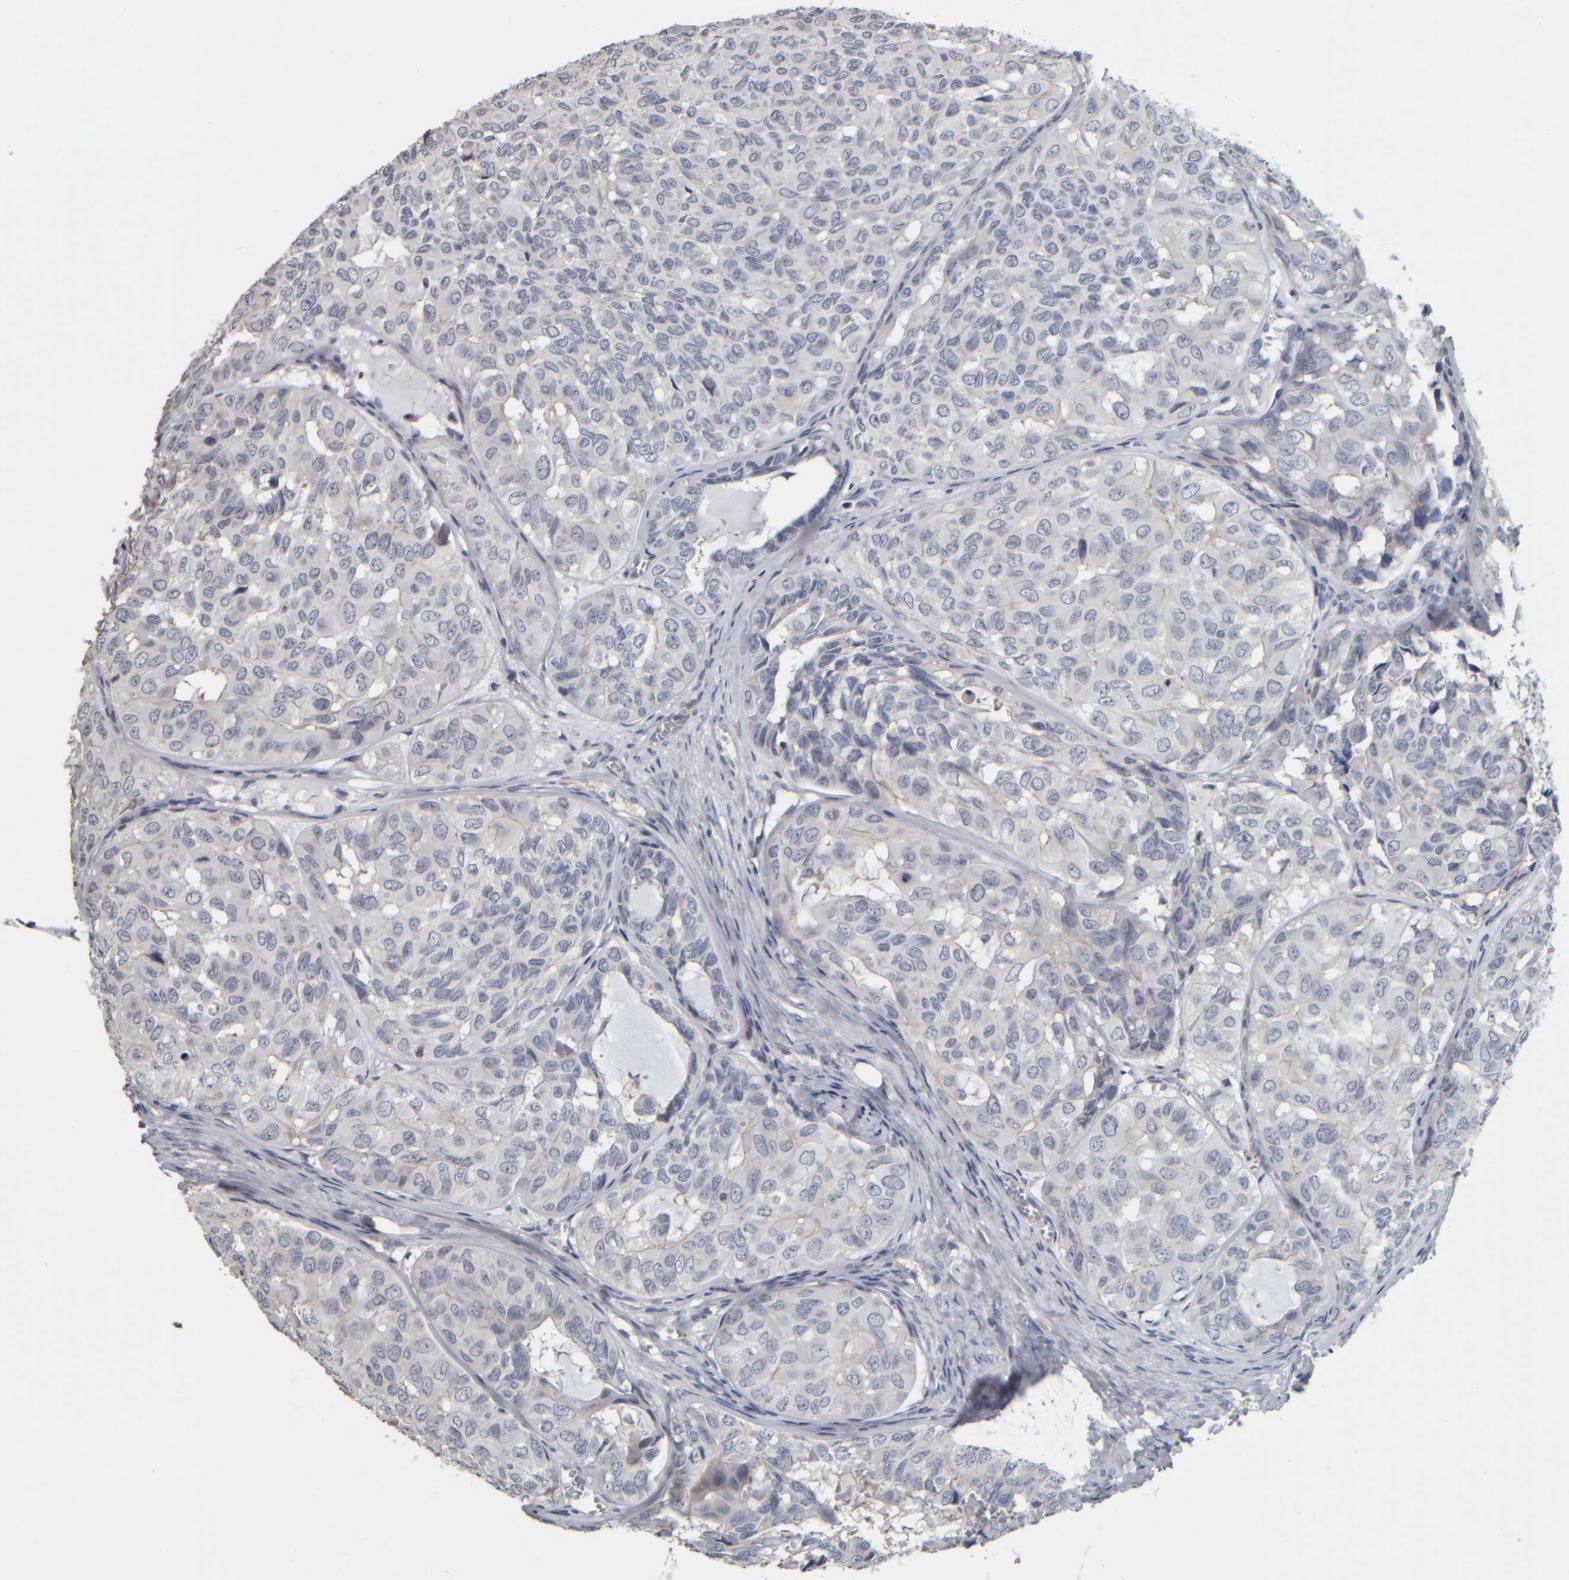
{"staining": {"intensity": "negative", "quantity": "none", "location": "none"}, "tissue": "head and neck cancer", "cell_type": "Tumor cells", "image_type": "cancer", "snomed": [{"axis": "morphology", "description": "Adenocarcinoma, NOS"}, {"axis": "topography", "description": "Salivary gland, NOS"}, {"axis": "topography", "description": "Head-Neck"}], "caption": "Tumor cells are negative for brown protein staining in head and neck cancer (adenocarcinoma).", "gene": "CAVIN4", "patient": {"sex": "female", "age": 76}}